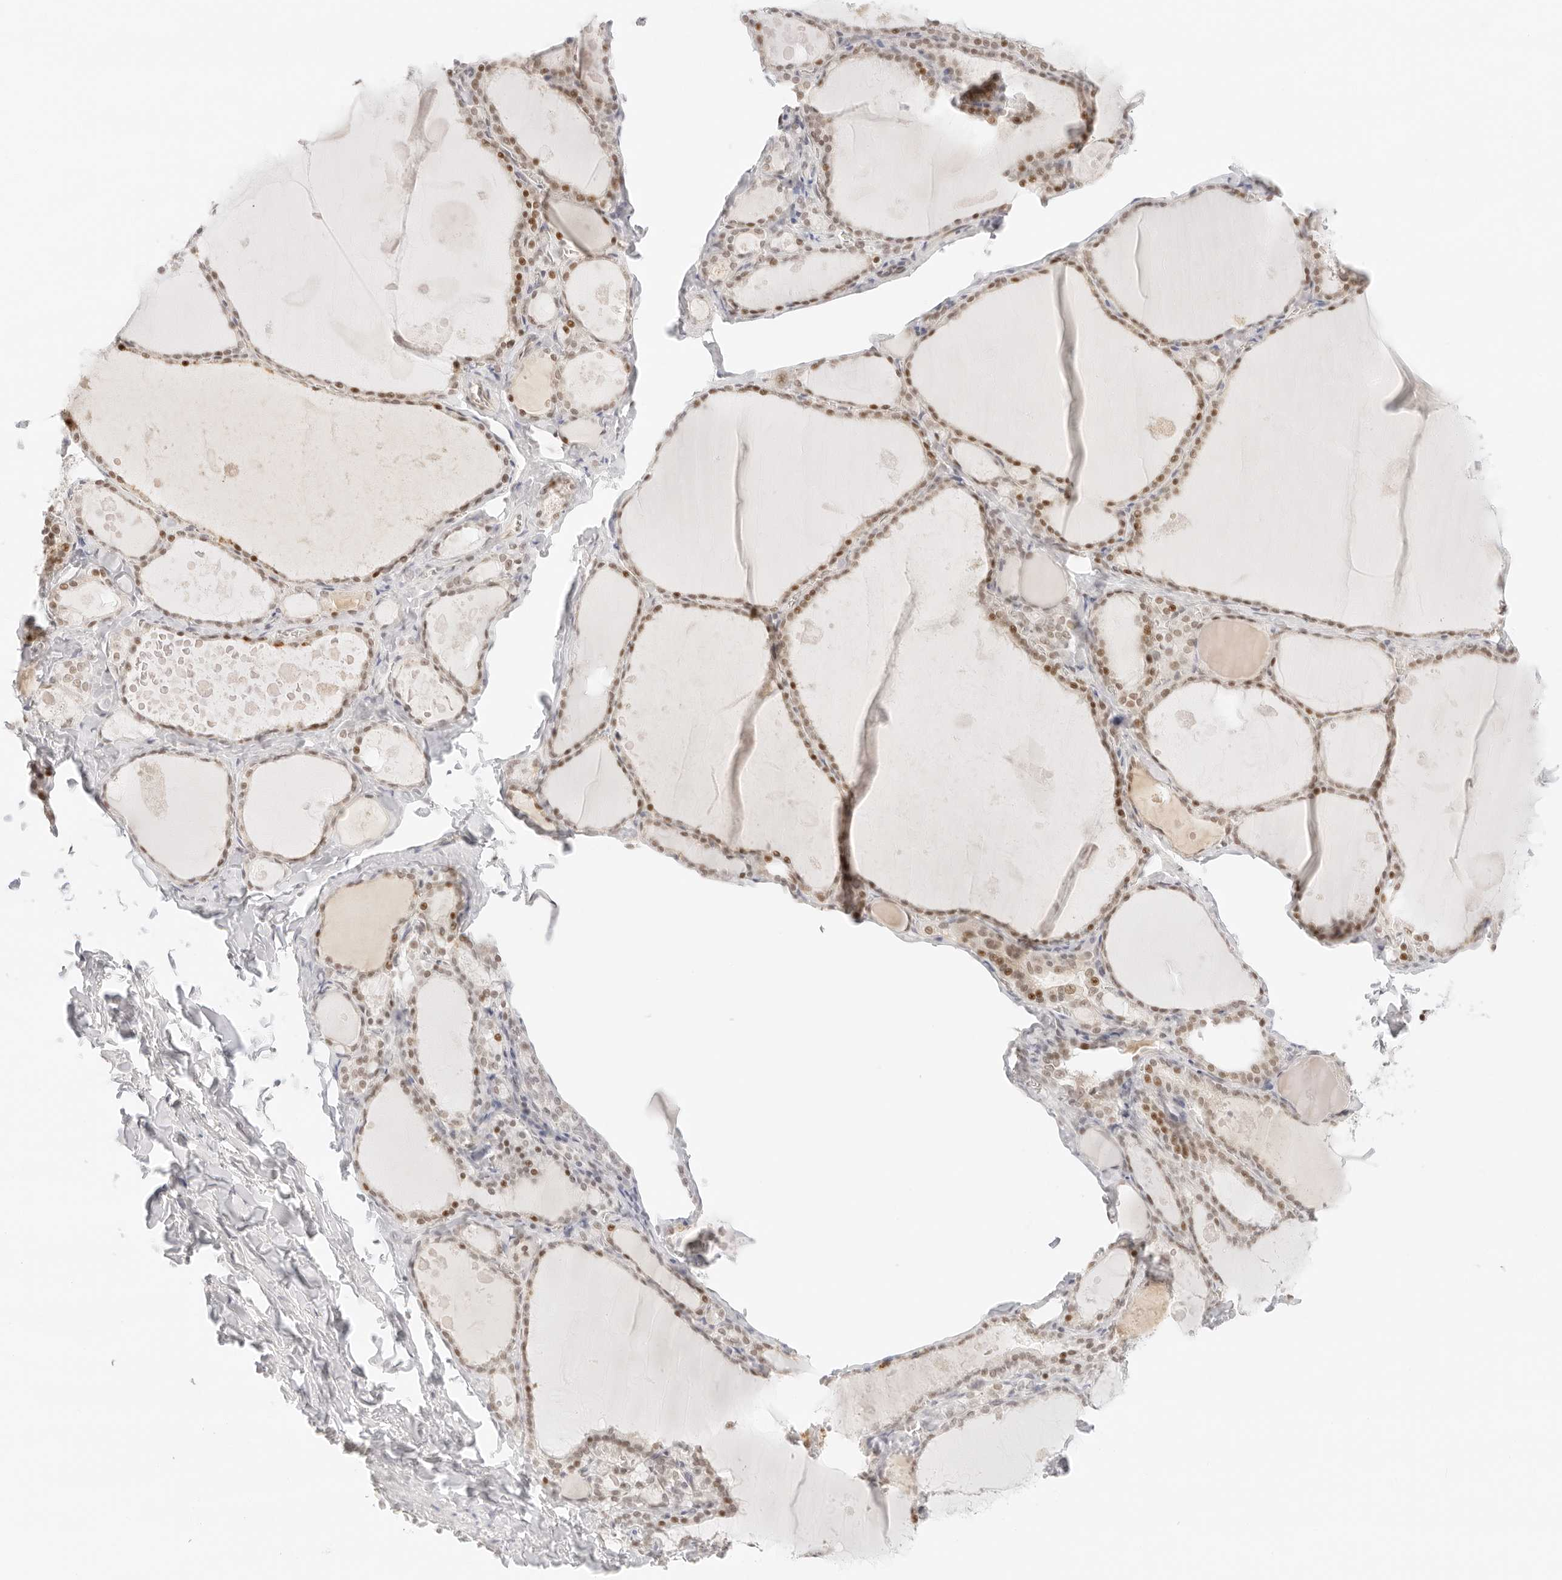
{"staining": {"intensity": "moderate", "quantity": ">75%", "location": "nuclear"}, "tissue": "thyroid gland", "cell_type": "Glandular cells", "image_type": "normal", "snomed": [{"axis": "morphology", "description": "Normal tissue, NOS"}, {"axis": "topography", "description": "Thyroid gland"}], "caption": "IHC photomicrograph of normal thyroid gland stained for a protein (brown), which exhibits medium levels of moderate nuclear positivity in approximately >75% of glandular cells.", "gene": "ITGA6", "patient": {"sex": "male", "age": 56}}